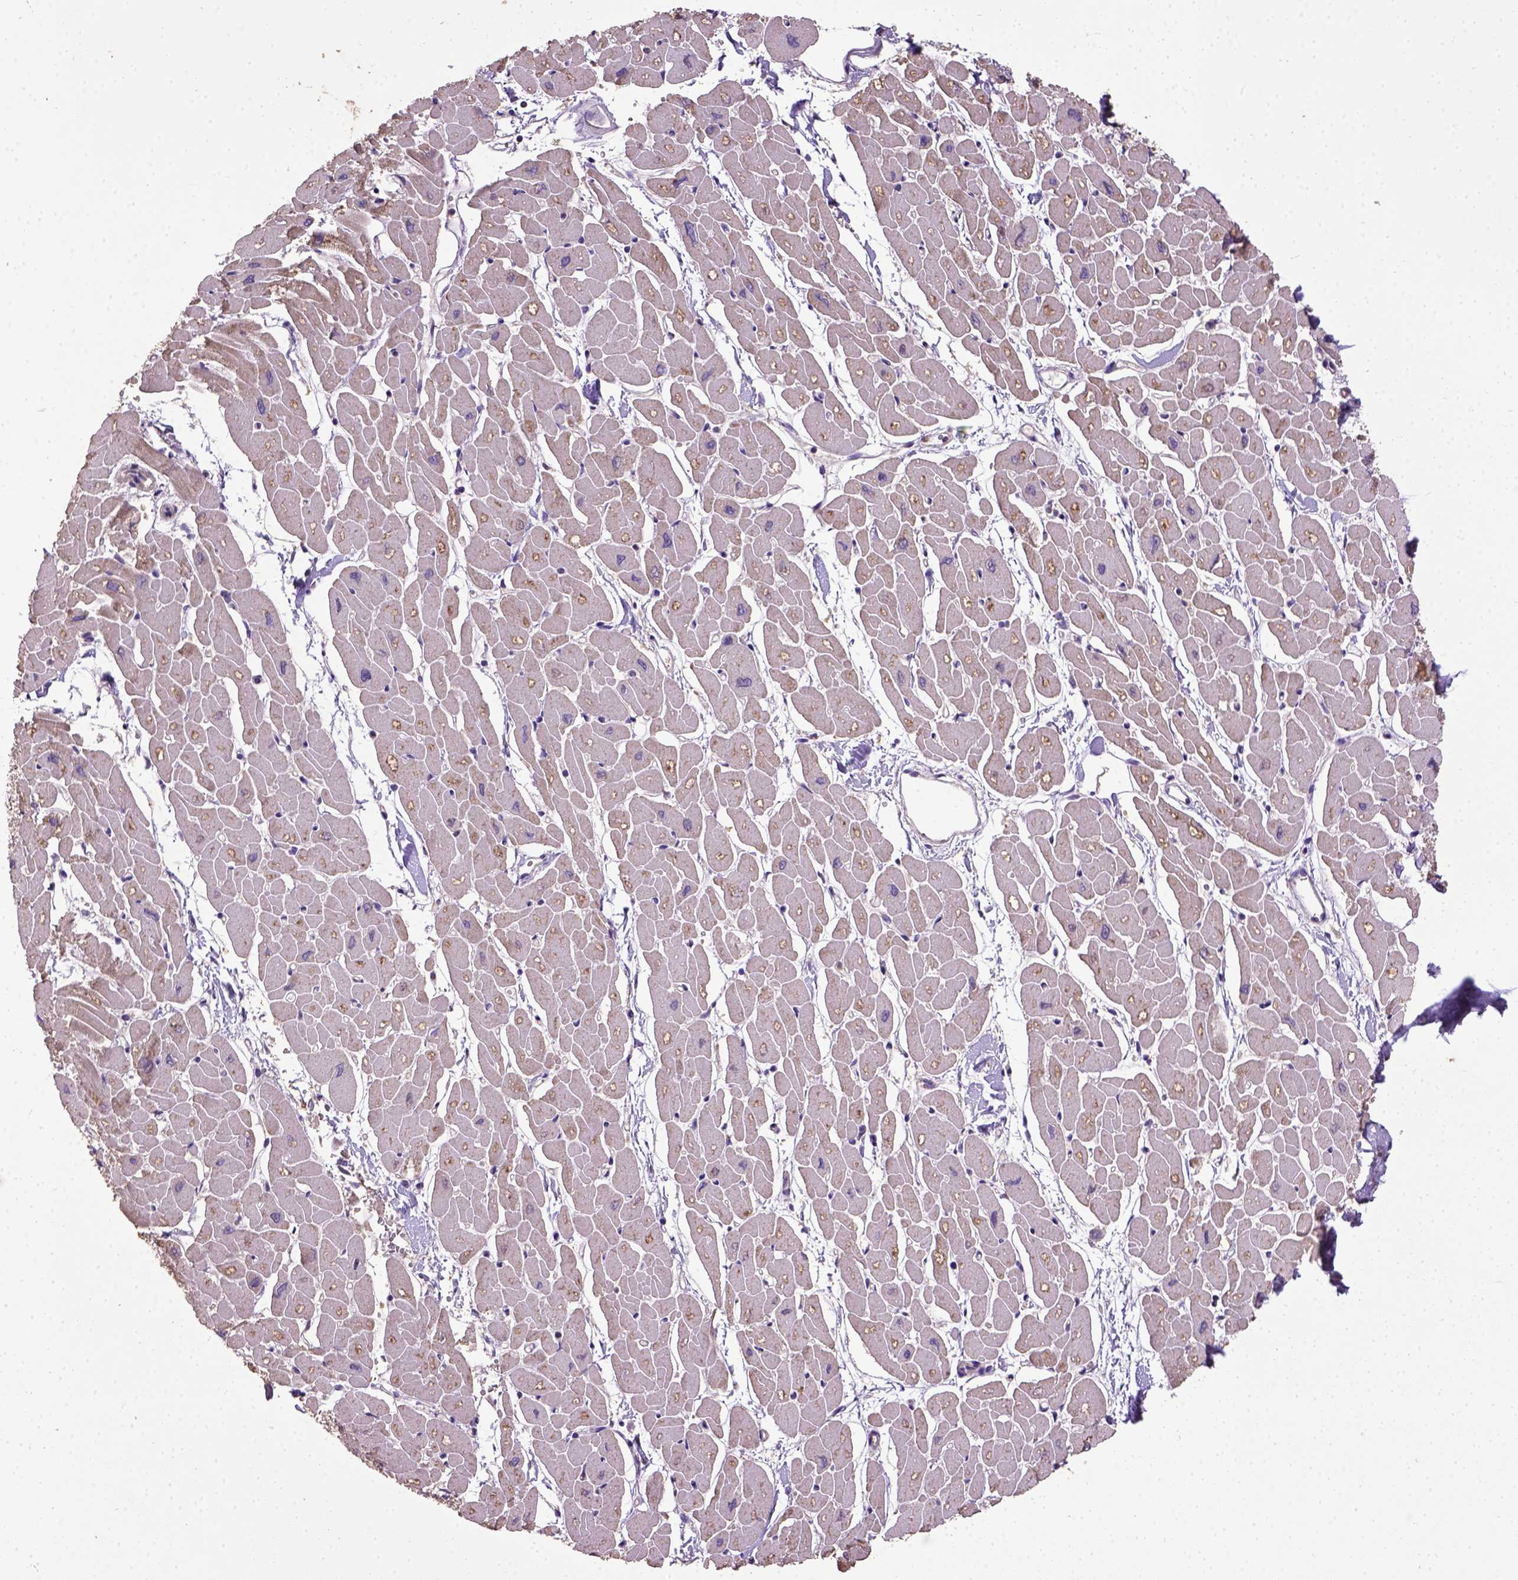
{"staining": {"intensity": "strong", "quantity": "<25%", "location": "cytoplasmic/membranous,nuclear"}, "tissue": "heart muscle", "cell_type": "Cardiomyocytes", "image_type": "normal", "snomed": [{"axis": "morphology", "description": "Normal tissue, NOS"}, {"axis": "topography", "description": "Heart"}], "caption": "An IHC histopathology image of benign tissue is shown. Protein staining in brown highlights strong cytoplasmic/membranous,nuclear positivity in heart muscle within cardiomyocytes.", "gene": "UBA3", "patient": {"sex": "male", "age": 57}}